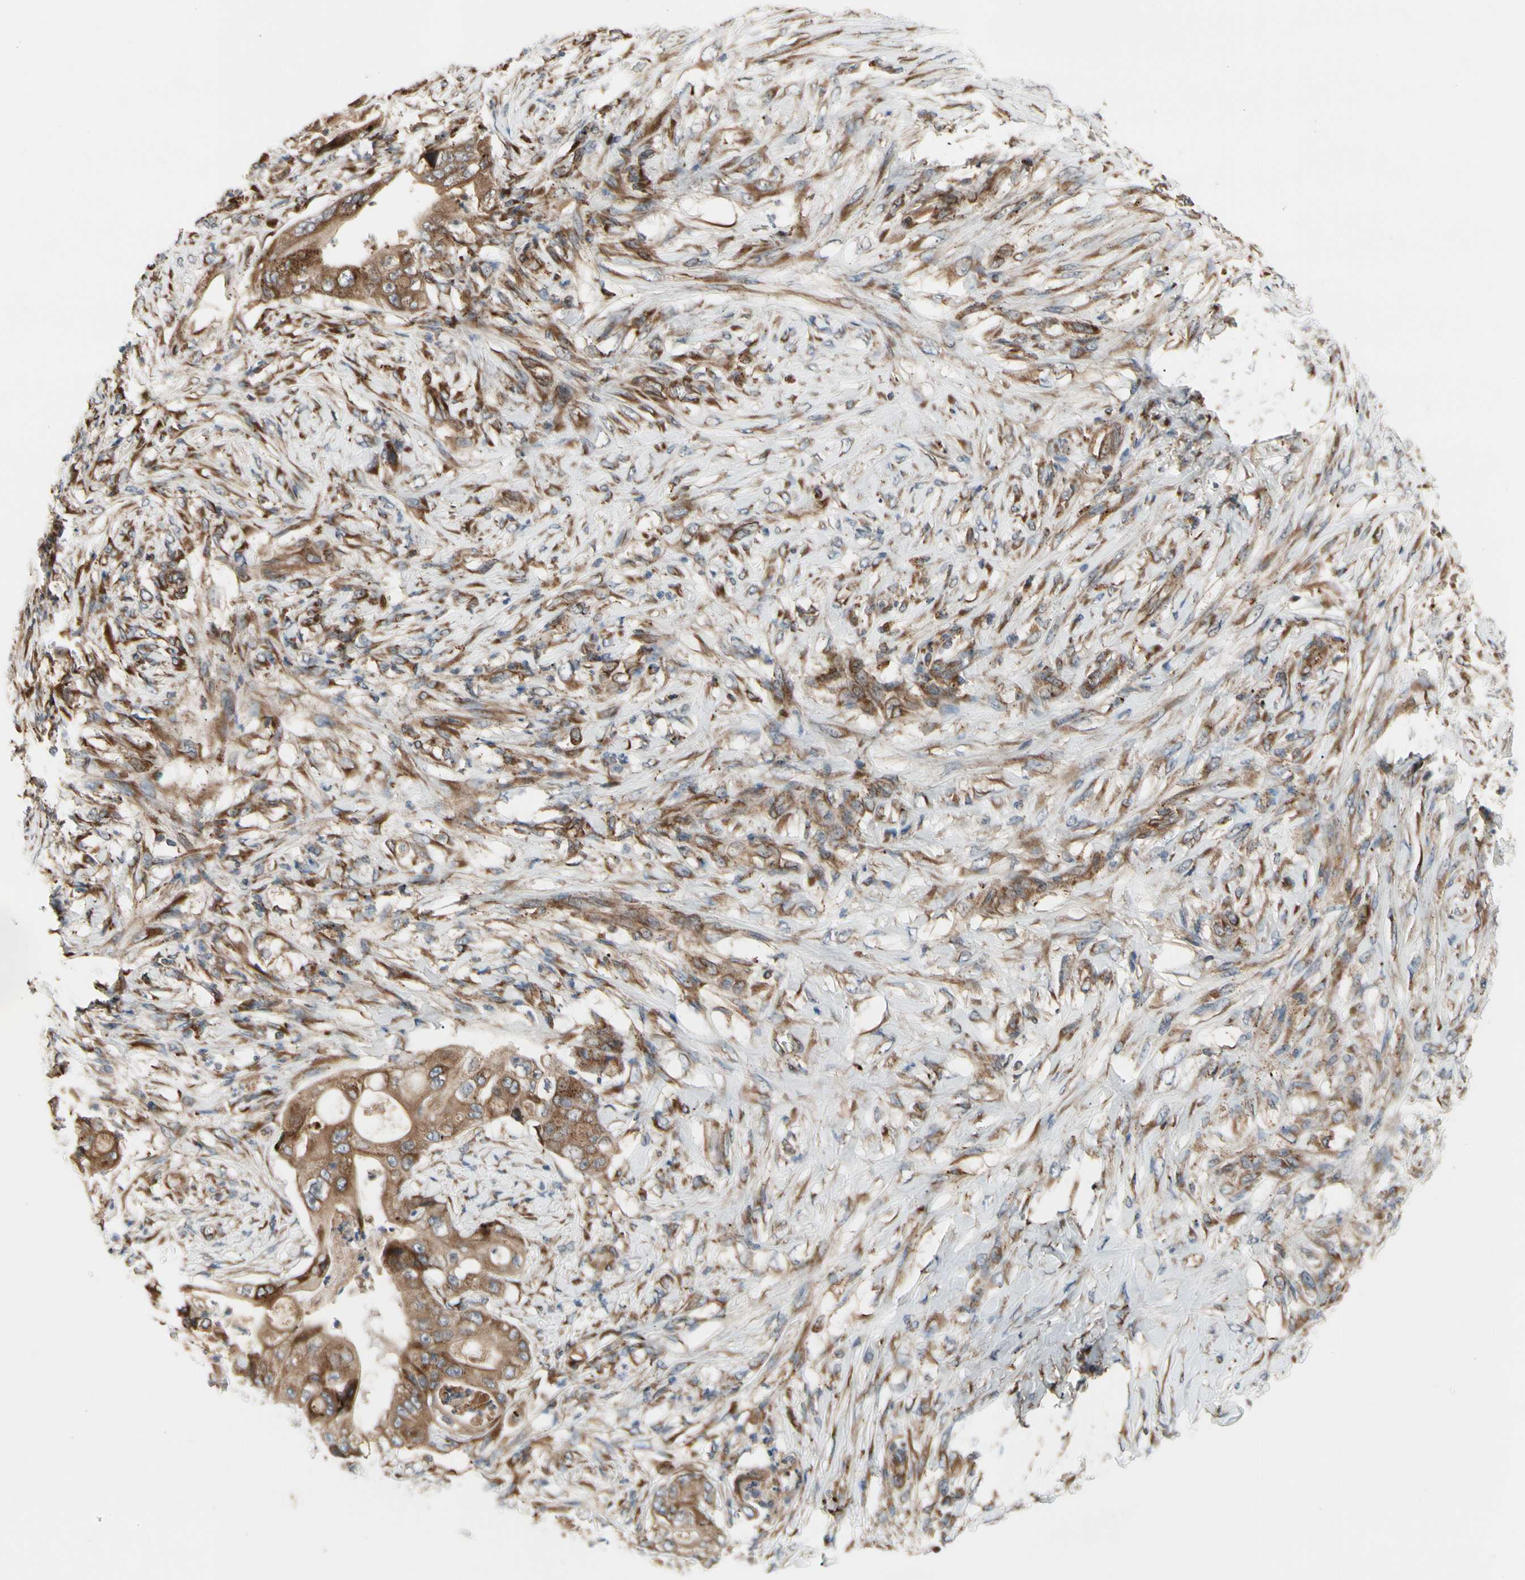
{"staining": {"intensity": "strong", "quantity": ">75%", "location": "cytoplasmic/membranous"}, "tissue": "stomach cancer", "cell_type": "Tumor cells", "image_type": "cancer", "snomed": [{"axis": "morphology", "description": "Adenocarcinoma, NOS"}, {"axis": "topography", "description": "Stomach"}], "caption": "Immunohistochemistry (IHC) staining of stomach cancer (adenocarcinoma), which exhibits high levels of strong cytoplasmic/membranous positivity in approximately >75% of tumor cells indicating strong cytoplasmic/membranous protein staining. The staining was performed using DAB (brown) for protein detection and nuclei were counterstained in hematoxylin (blue).", "gene": "SLC39A9", "patient": {"sex": "female", "age": 73}}